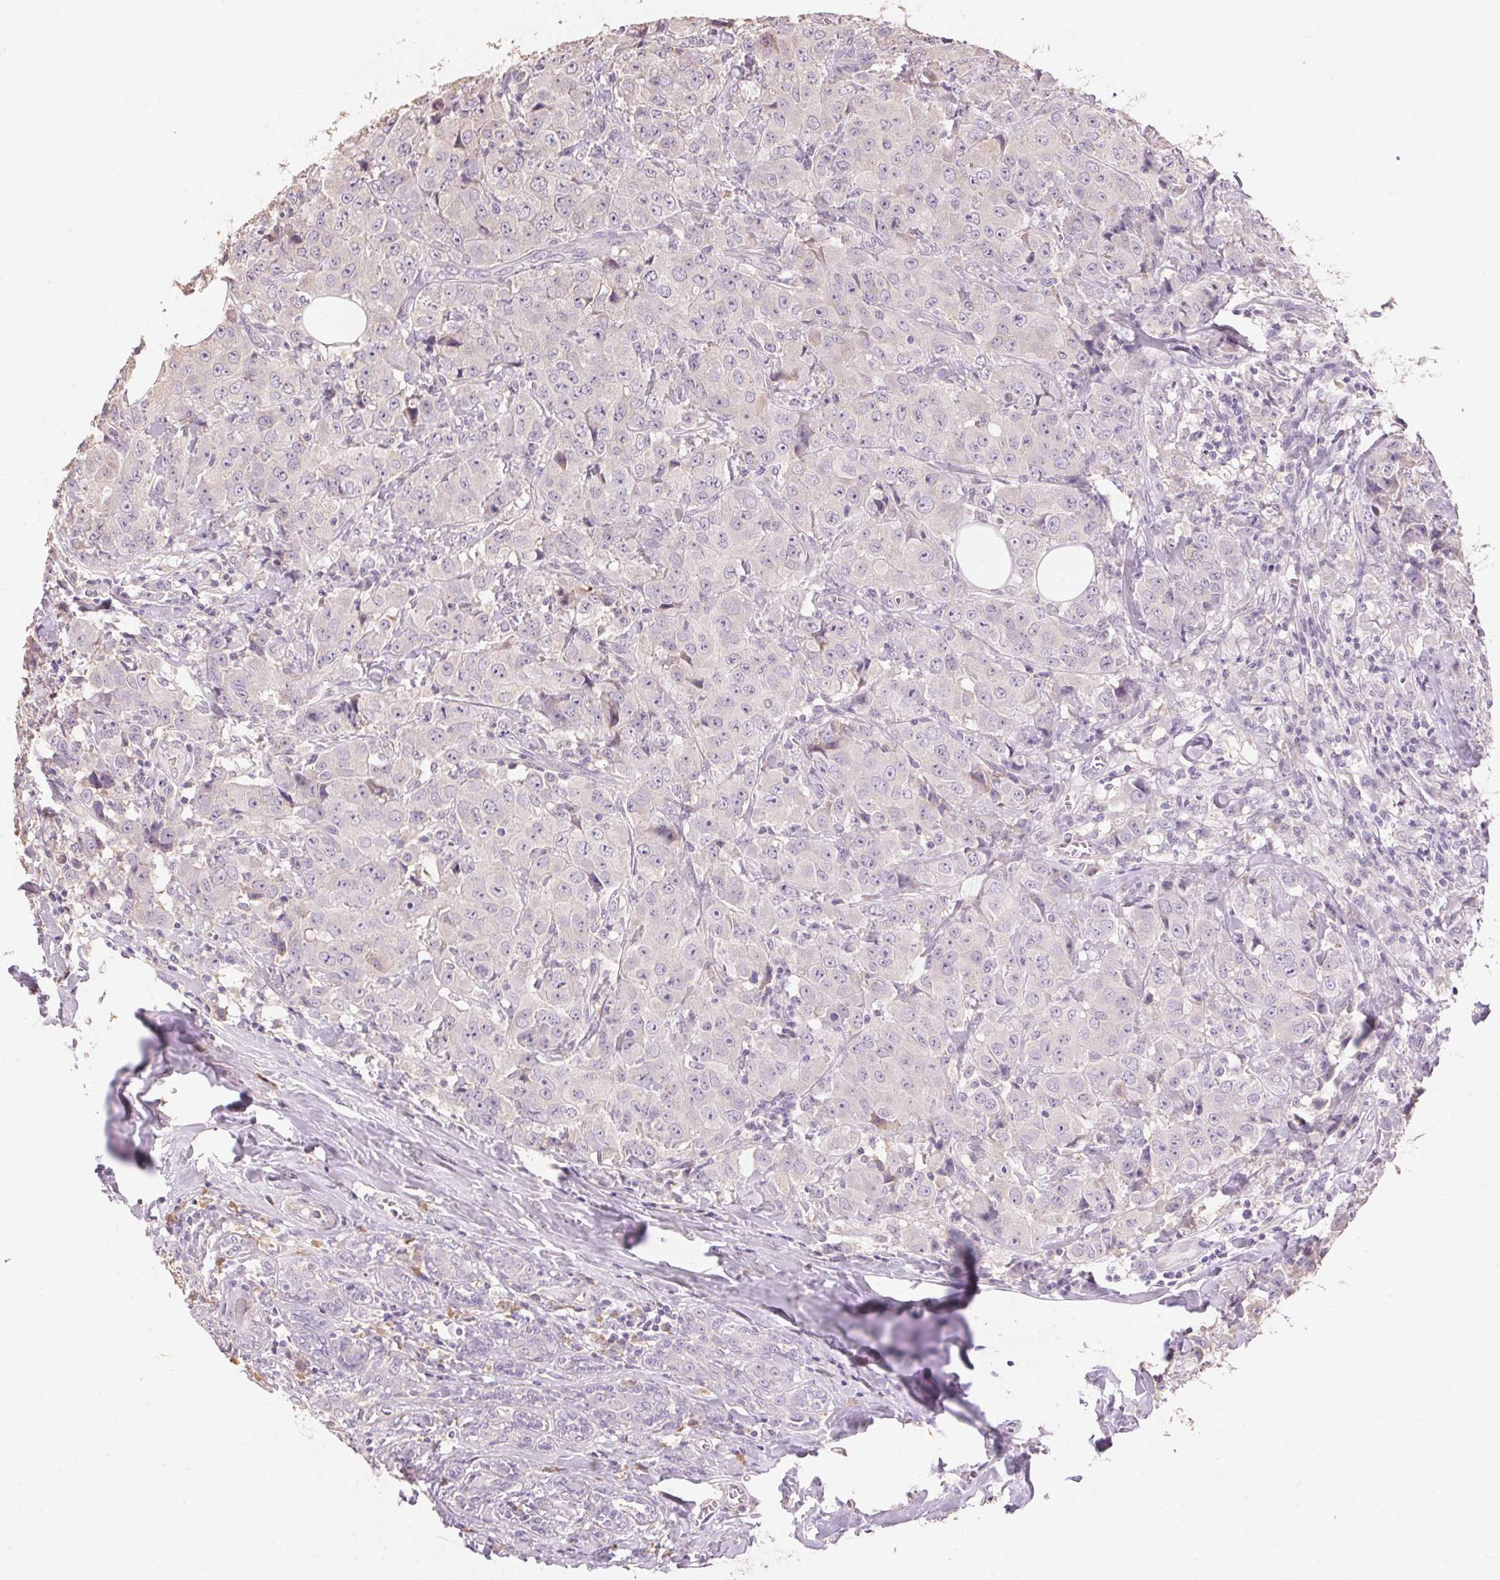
{"staining": {"intensity": "negative", "quantity": "none", "location": "none"}, "tissue": "breast cancer", "cell_type": "Tumor cells", "image_type": "cancer", "snomed": [{"axis": "morphology", "description": "Normal tissue, NOS"}, {"axis": "morphology", "description": "Duct carcinoma"}, {"axis": "topography", "description": "Breast"}], "caption": "Human breast invasive ductal carcinoma stained for a protein using IHC demonstrates no positivity in tumor cells.", "gene": "LYZL6", "patient": {"sex": "female", "age": 43}}